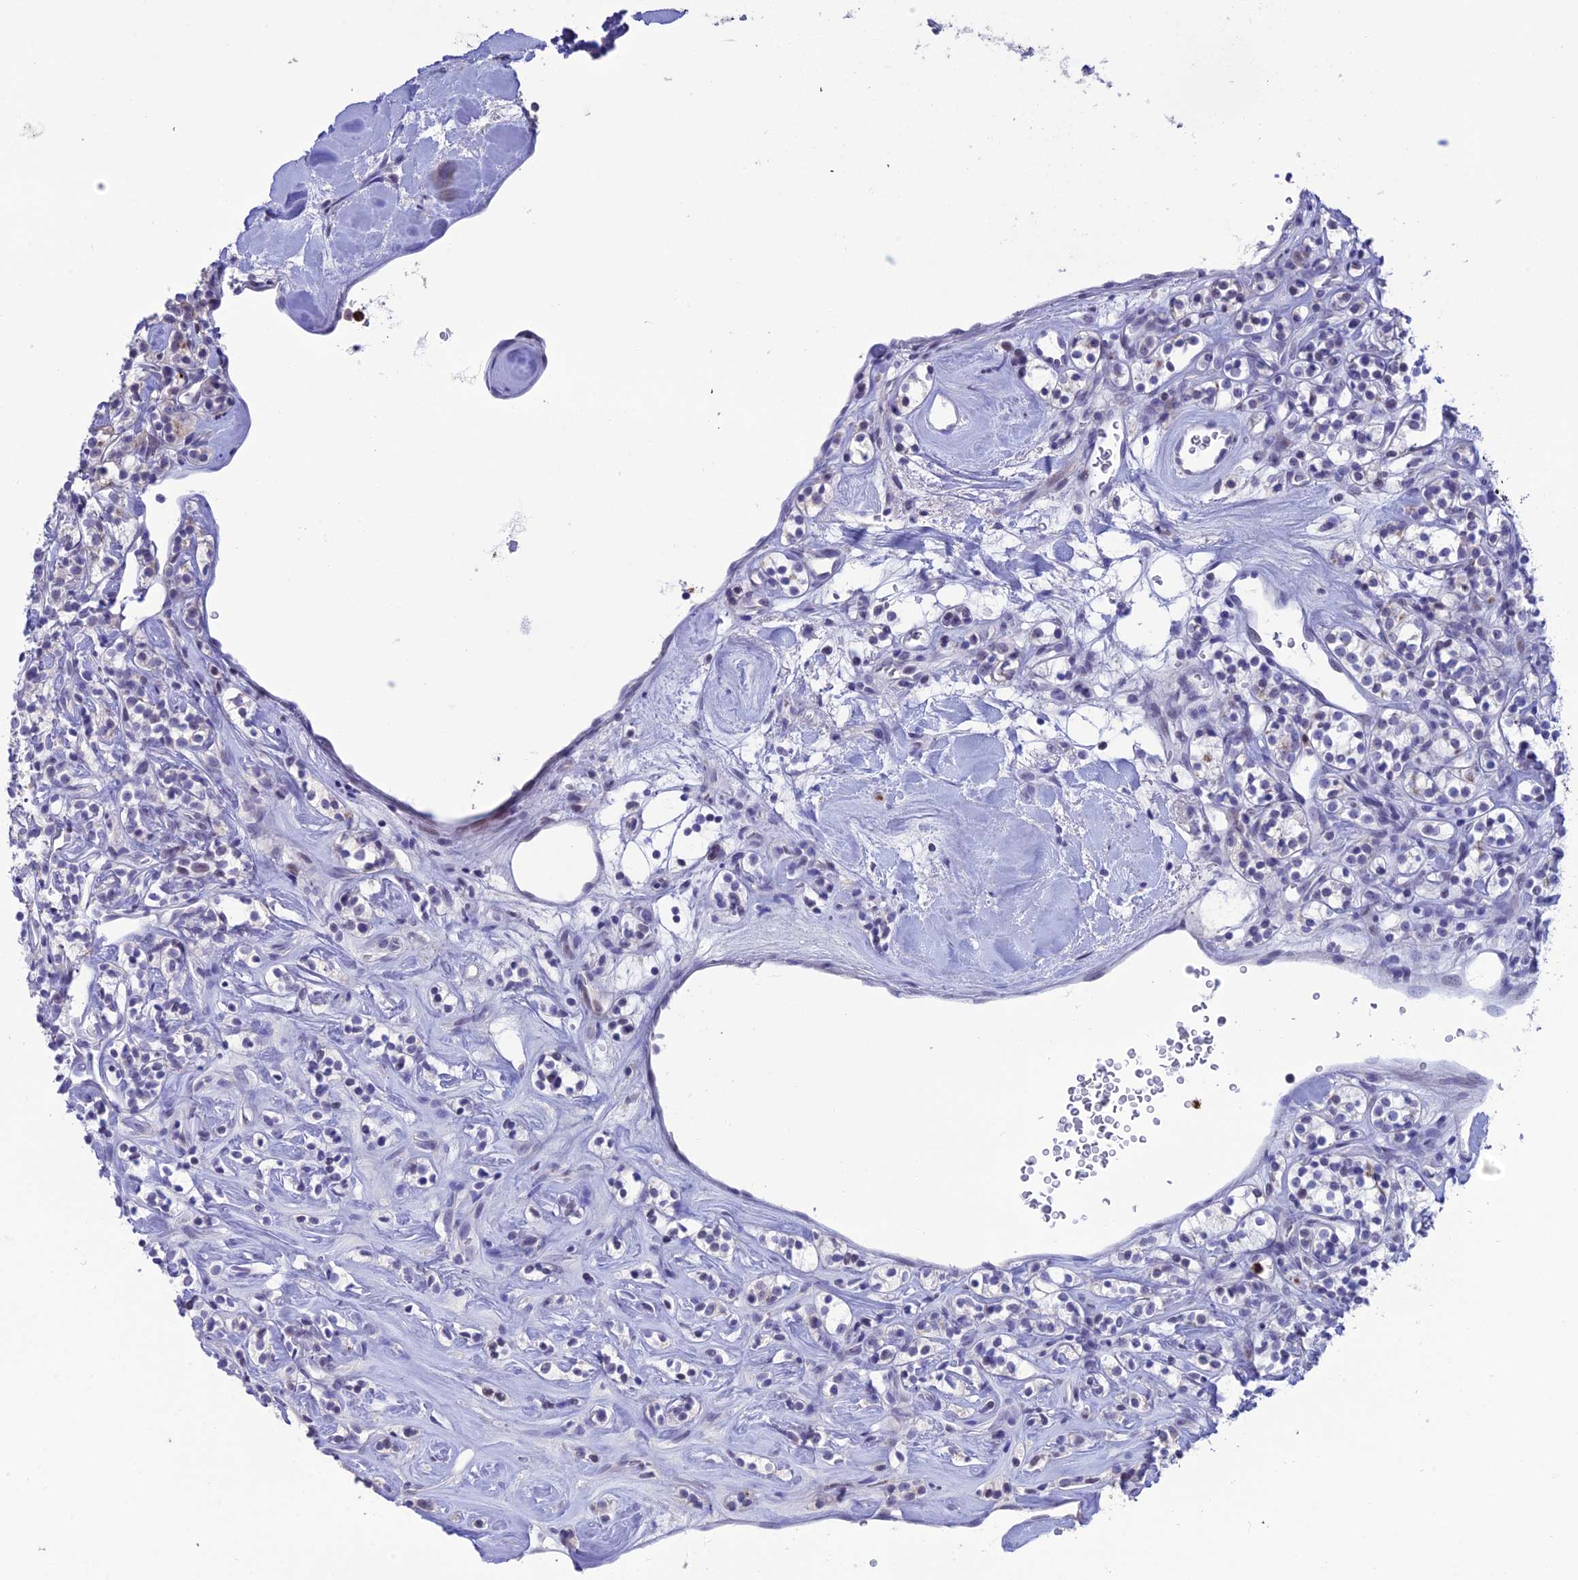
{"staining": {"intensity": "negative", "quantity": "none", "location": "none"}, "tissue": "renal cancer", "cell_type": "Tumor cells", "image_type": "cancer", "snomed": [{"axis": "morphology", "description": "Adenocarcinoma, NOS"}, {"axis": "topography", "description": "Kidney"}], "caption": "Immunohistochemical staining of adenocarcinoma (renal) exhibits no significant staining in tumor cells.", "gene": "MFSD2B", "patient": {"sex": "male", "age": 77}}